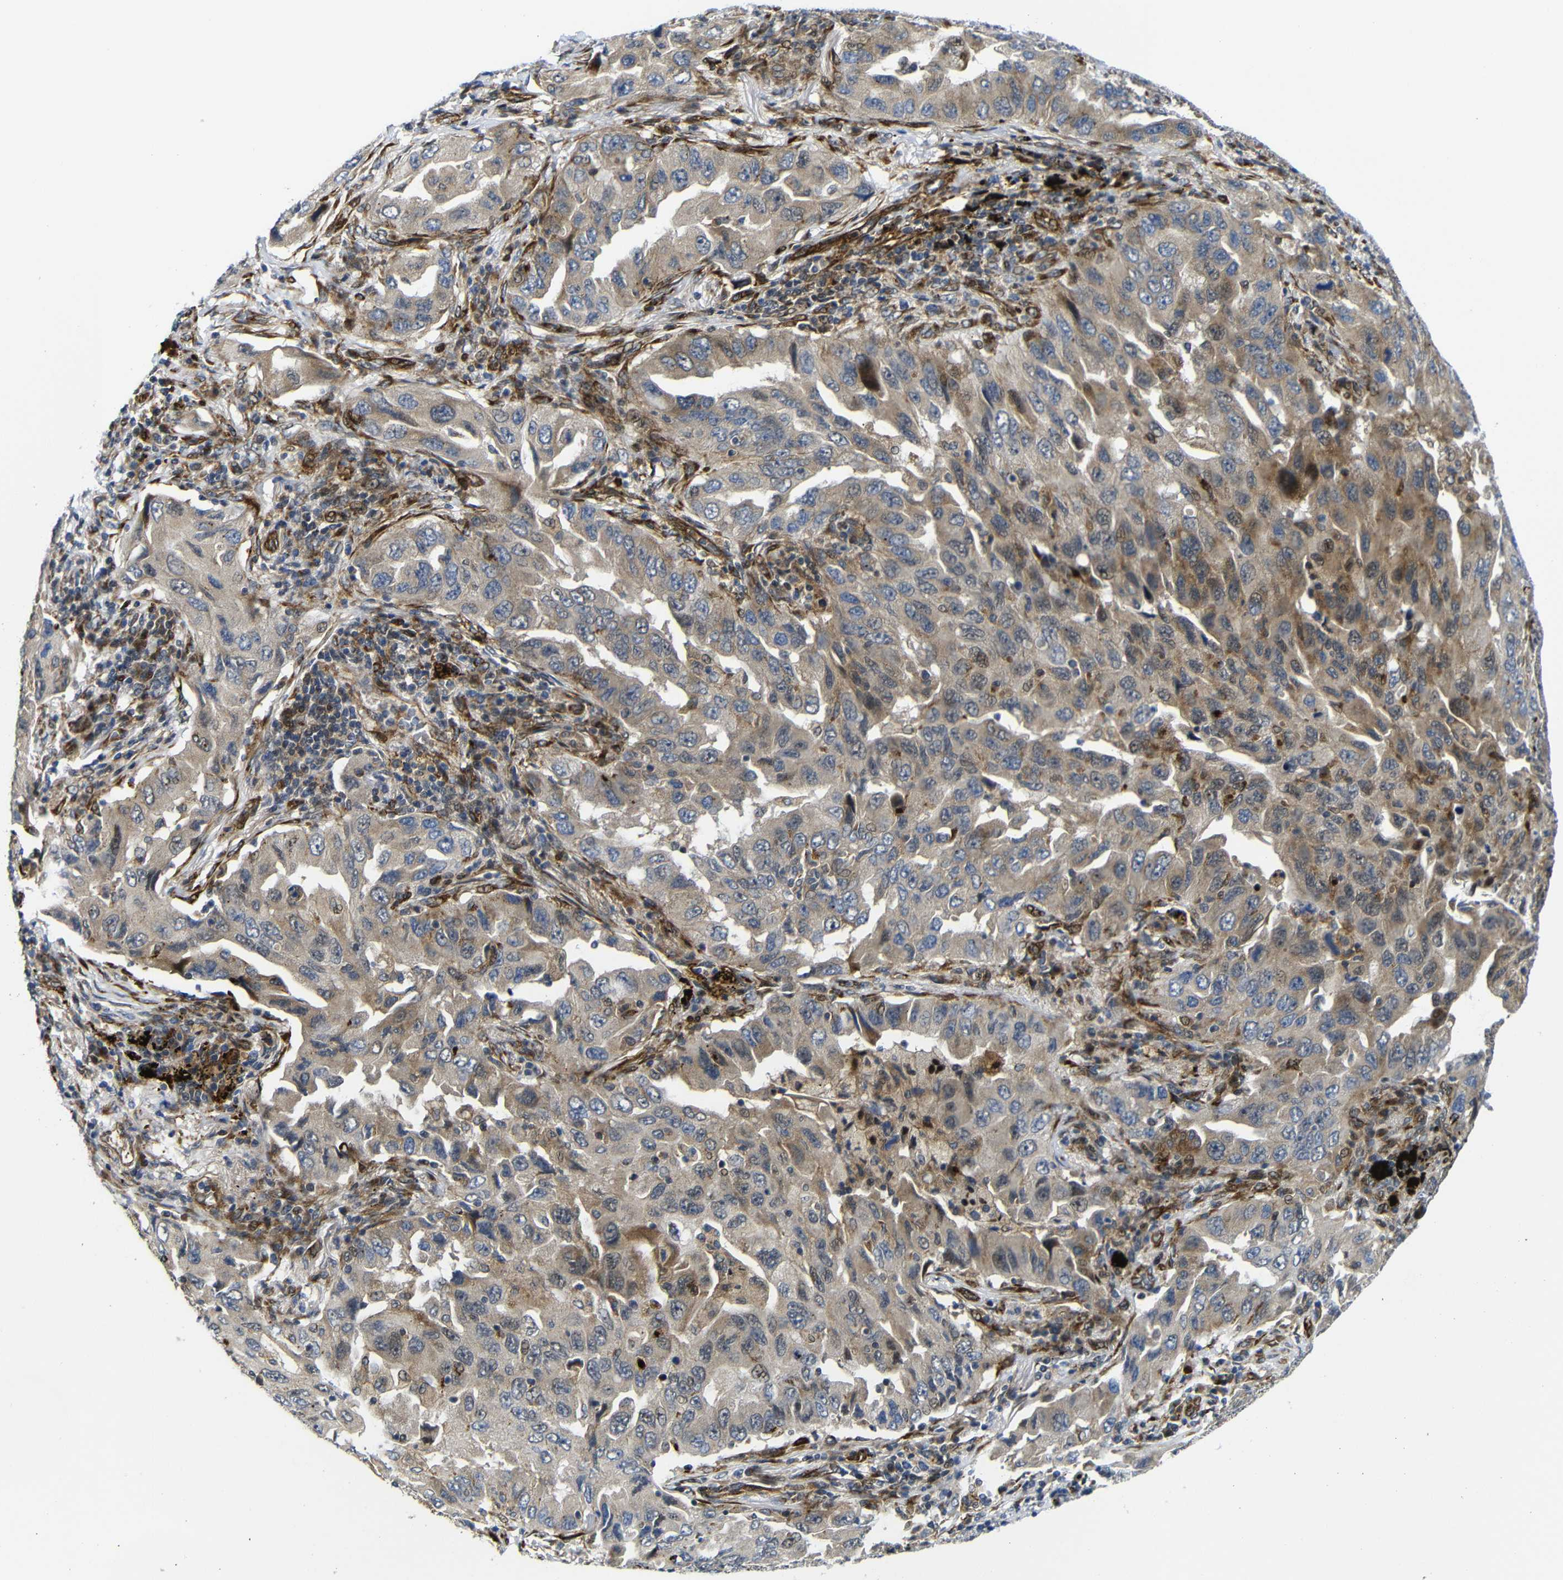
{"staining": {"intensity": "weak", "quantity": ">75%", "location": "cytoplasmic/membranous"}, "tissue": "lung cancer", "cell_type": "Tumor cells", "image_type": "cancer", "snomed": [{"axis": "morphology", "description": "Adenocarcinoma, NOS"}, {"axis": "topography", "description": "Lung"}], "caption": "Protein expression analysis of human lung cancer reveals weak cytoplasmic/membranous positivity in approximately >75% of tumor cells.", "gene": "PARP14", "patient": {"sex": "female", "age": 65}}